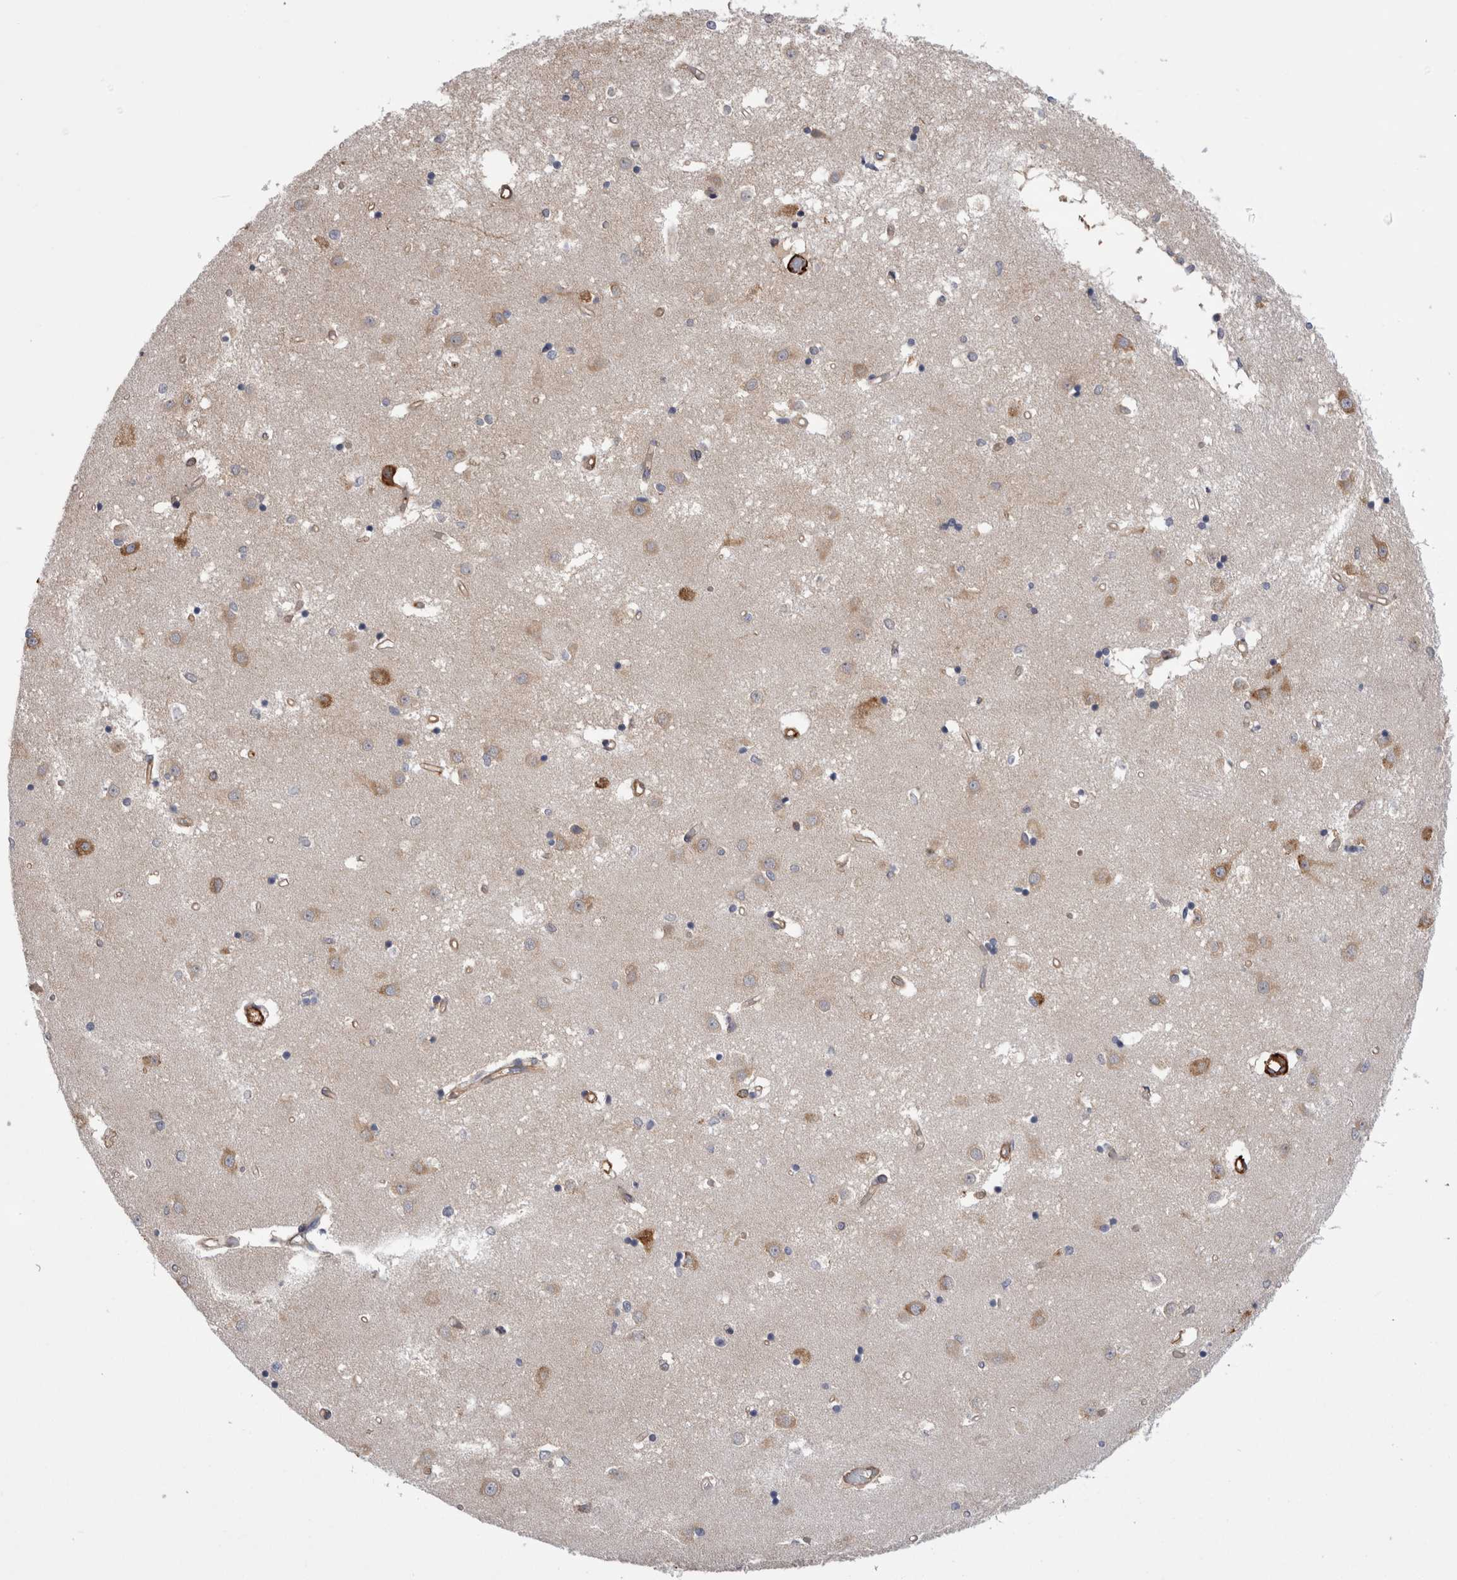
{"staining": {"intensity": "weak", "quantity": "<25%", "location": "cytoplasmic/membranous"}, "tissue": "caudate", "cell_type": "Glial cells", "image_type": "normal", "snomed": [{"axis": "morphology", "description": "Normal tissue, NOS"}, {"axis": "topography", "description": "Lateral ventricle wall"}], "caption": "The image demonstrates no significant expression in glial cells of caudate. (DAB immunohistochemistry visualized using brightfield microscopy, high magnification).", "gene": "EPRS1", "patient": {"sex": "male", "age": 45}}